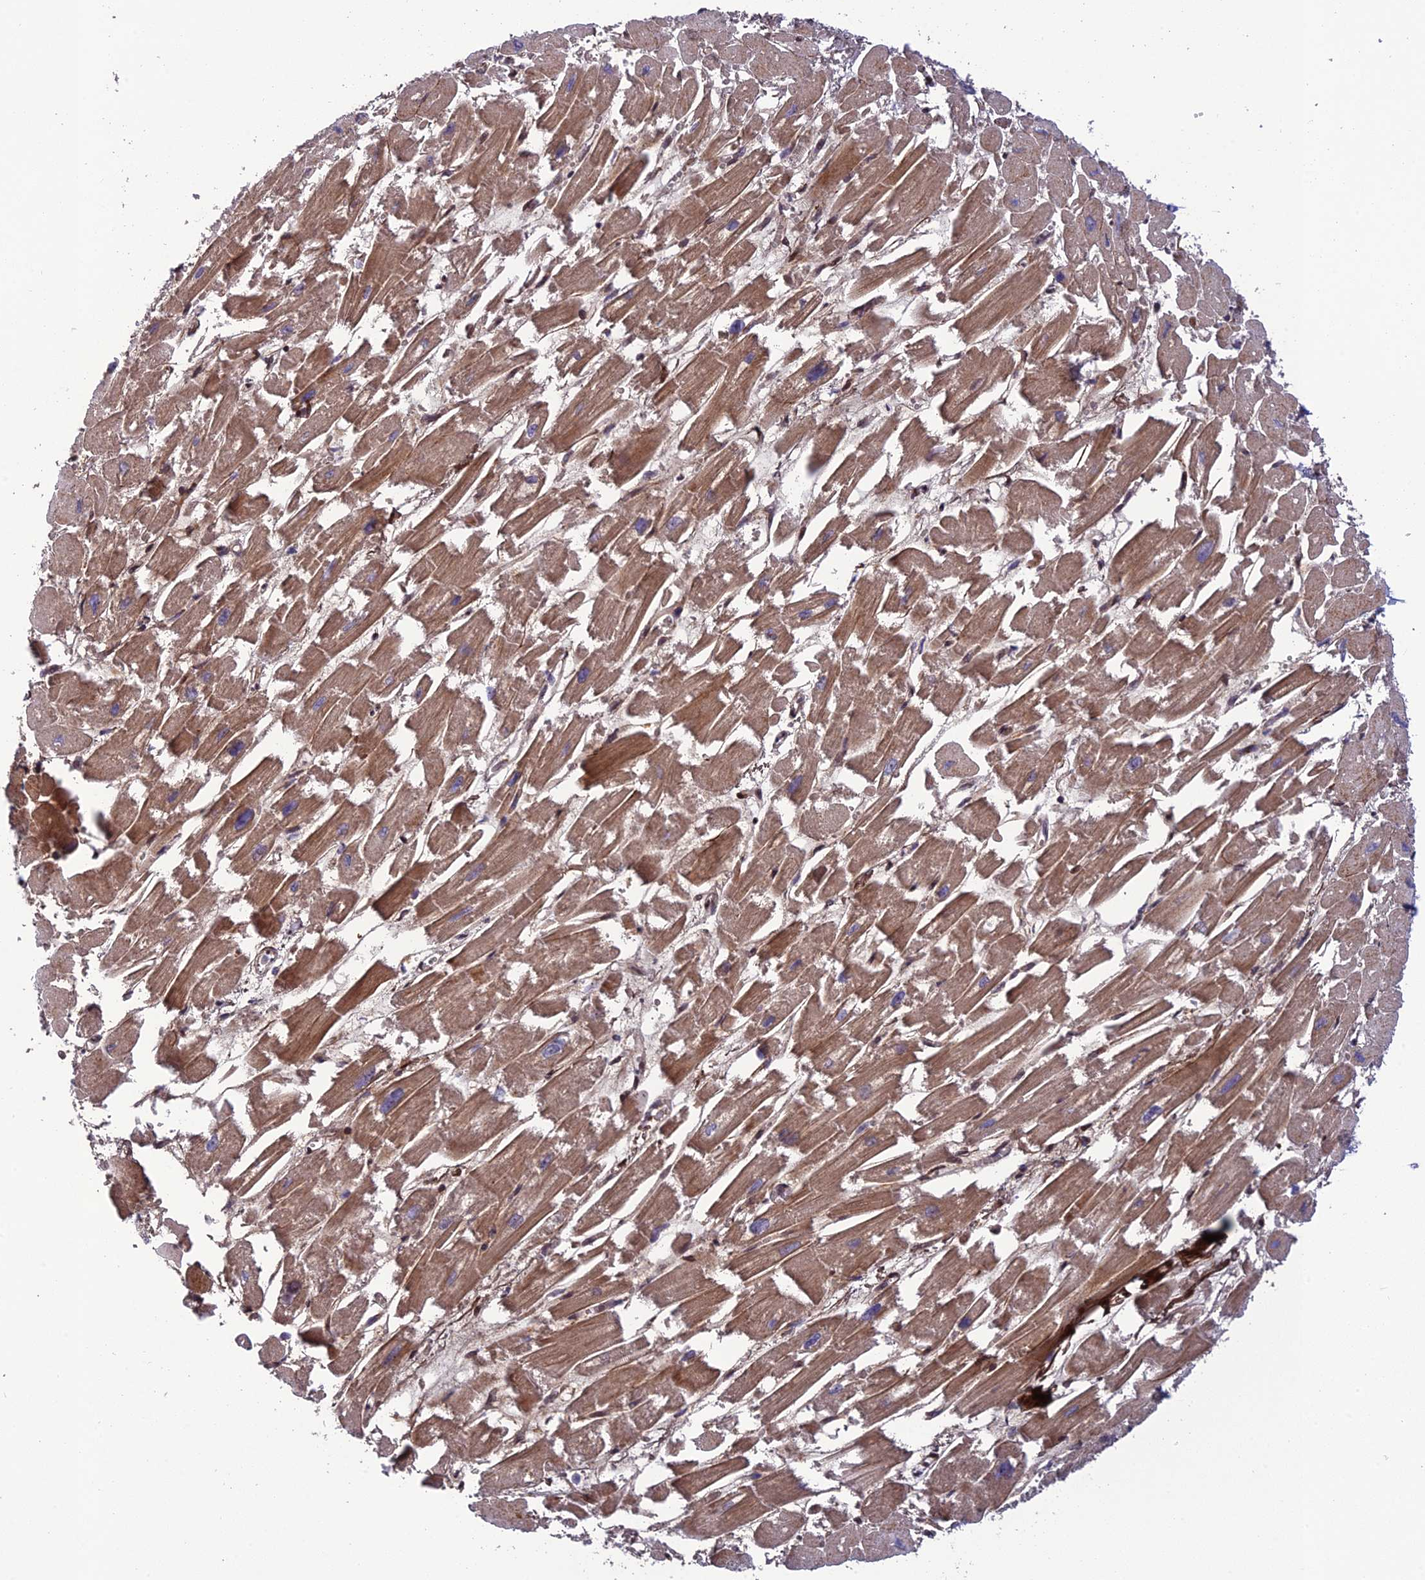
{"staining": {"intensity": "strong", "quantity": "25%-75%", "location": "cytoplasmic/membranous"}, "tissue": "heart muscle", "cell_type": "Cardiomyocytes", "image_type": "normal", "snomed": [{"axis": "morphology", "description": "Normal tissue, NOS"}, {"axis": "topography", "description": "Heart"}], "caption": "IHC micrograph of benign heart muscle stained for a protein (brown), which reveals high levels of strong cytoplasmic/membranous staining in about 25%-75% of cardiomyocytes.", "gene": "SMIM7", "patient": {"sex": "male", "age": 54}}